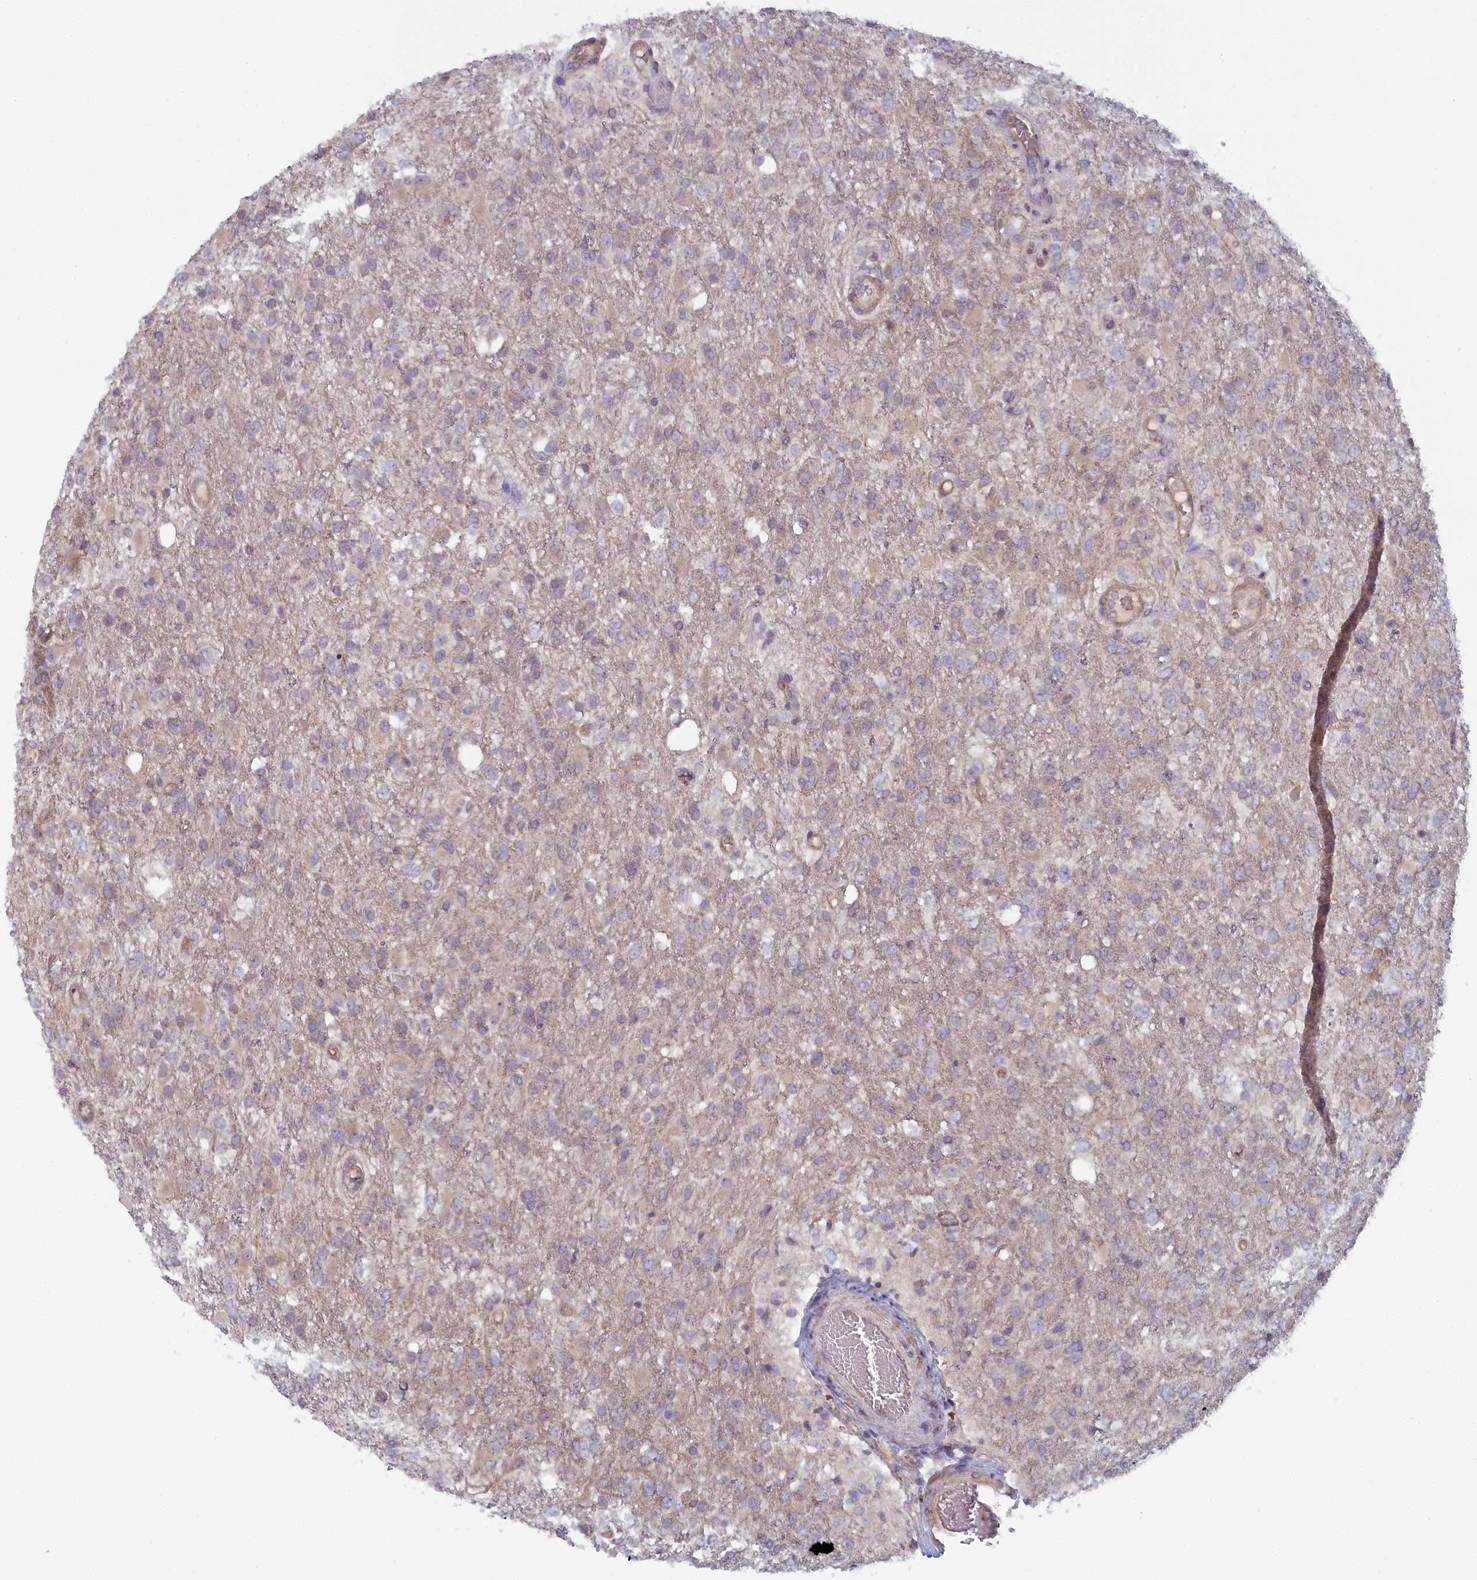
{"staining": {"intensity": "weak", "quantity": "<25%", "location": "cytoplasmic/membranous"}, "tissue": "glioma", "cell_type": "Tumor cells", "image_type": "cancer", "snomed": [{"axis": "morphology", "description": "Glioma, malignant, High grade"}, {"axis": "topography", "description": "Brain"}], "caption": "DAB (3,3'-diaminobenzidine) immunohistochemical staining of human glioma displays no significant positivity in tumor cells.", "gene": "INTS4", "patient": {"sex": "female", "age": 74}}